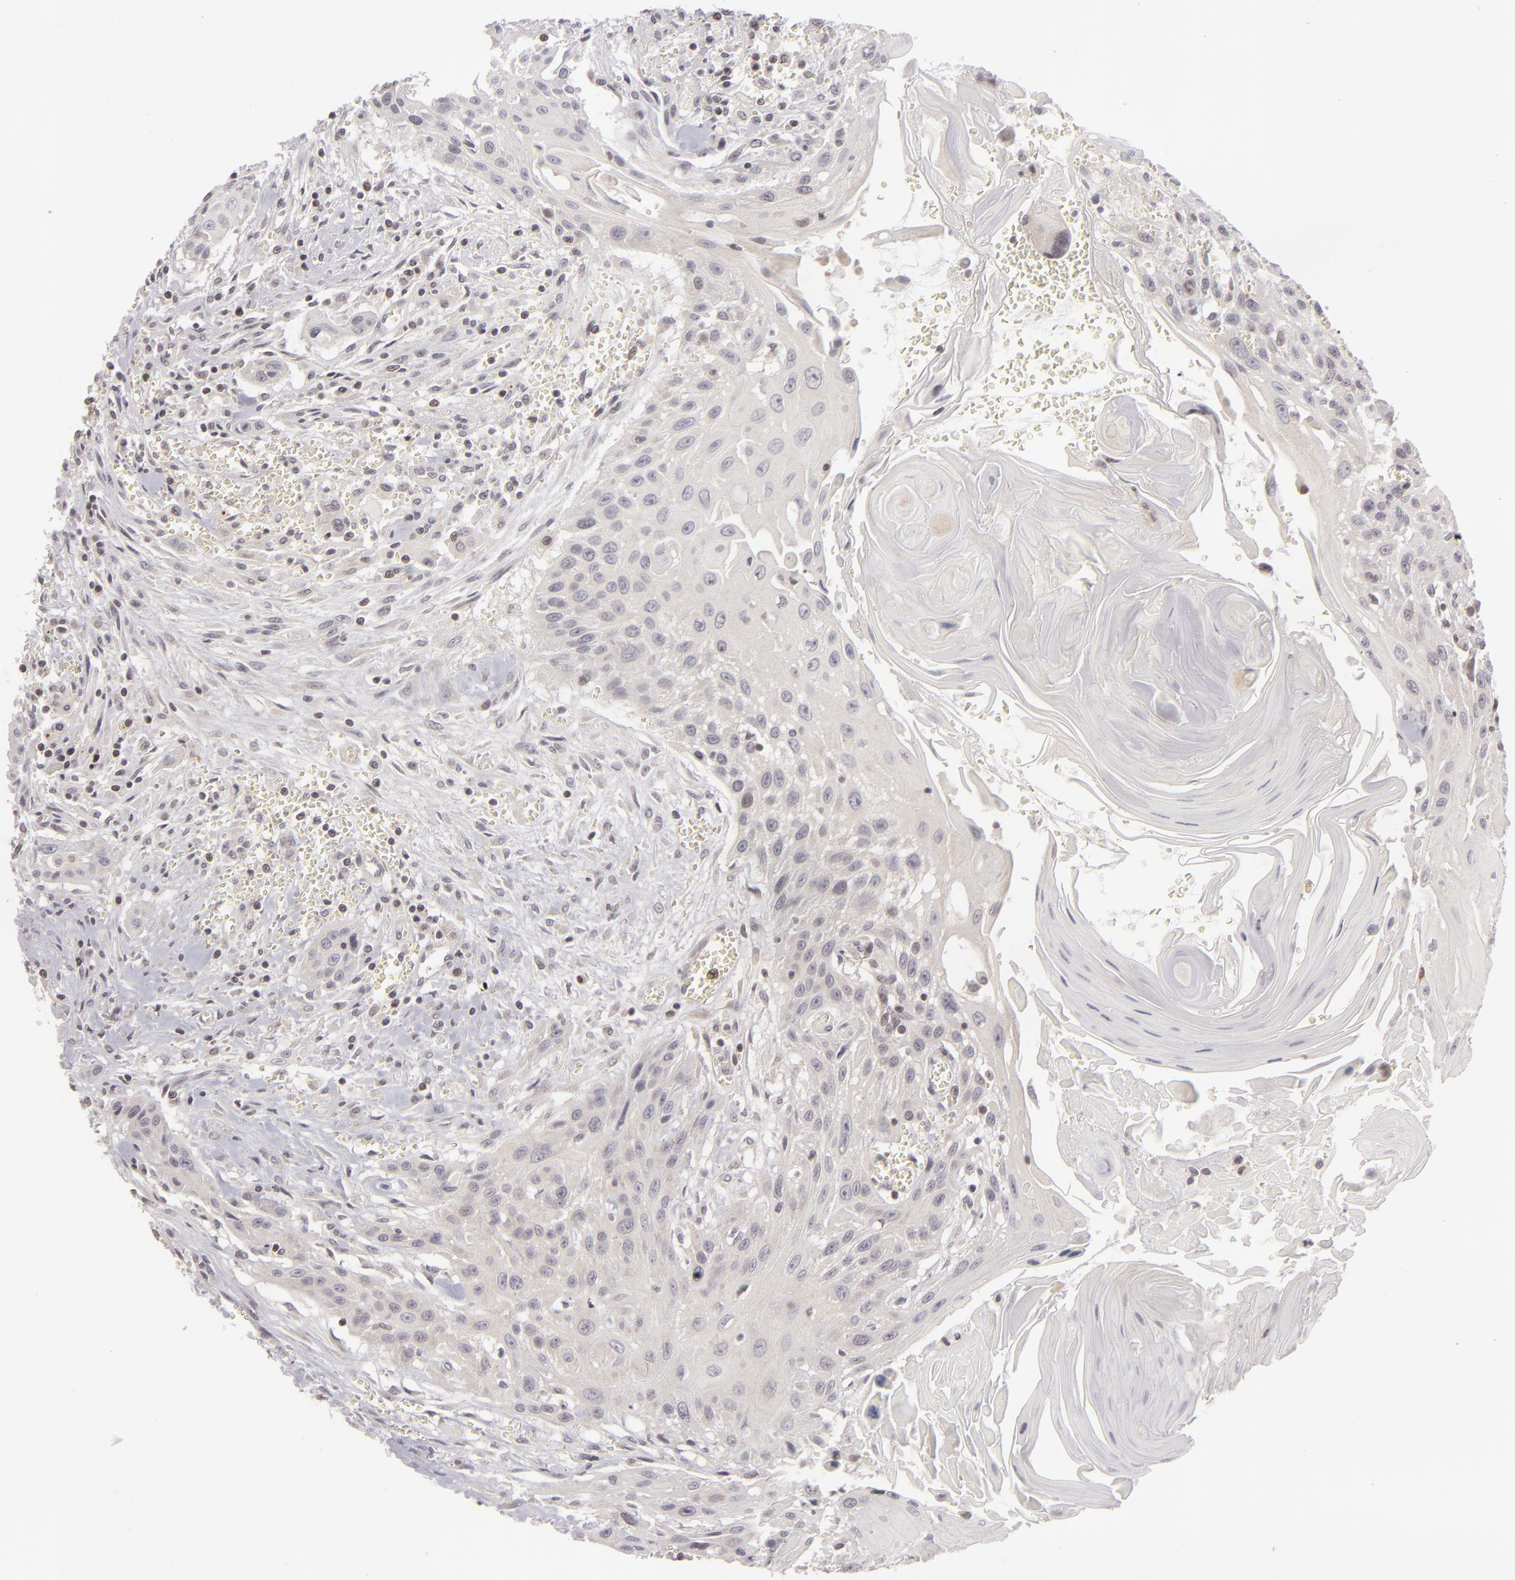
{"staining": {"intensity": "negative", "quantity": "none", "location": "none"}, "tissue": "head and neck cancer", "cell_type": "Tumor cells", "image_type": "cancer", "snomed": [{"axis": "morphology", "description": "Squamous cell carcinoma, NOS"}, {"axis": "morphology", "description": "Squamous cell carcinoma, metastatic, NOS"}, {"axis": "topography", "description": "Lymph node"}, {"axis": "topography", "description": "Salivary gland"}, {"axis": "topography", "description": "Head-Neck"}], "caption": "The IHC image has no significant staining in tumor cells of head and neck cancer tissue. Nuclei are stained in blue.", "gene": "AKAP6", "patient": {"sex": "female", "age": 74}}